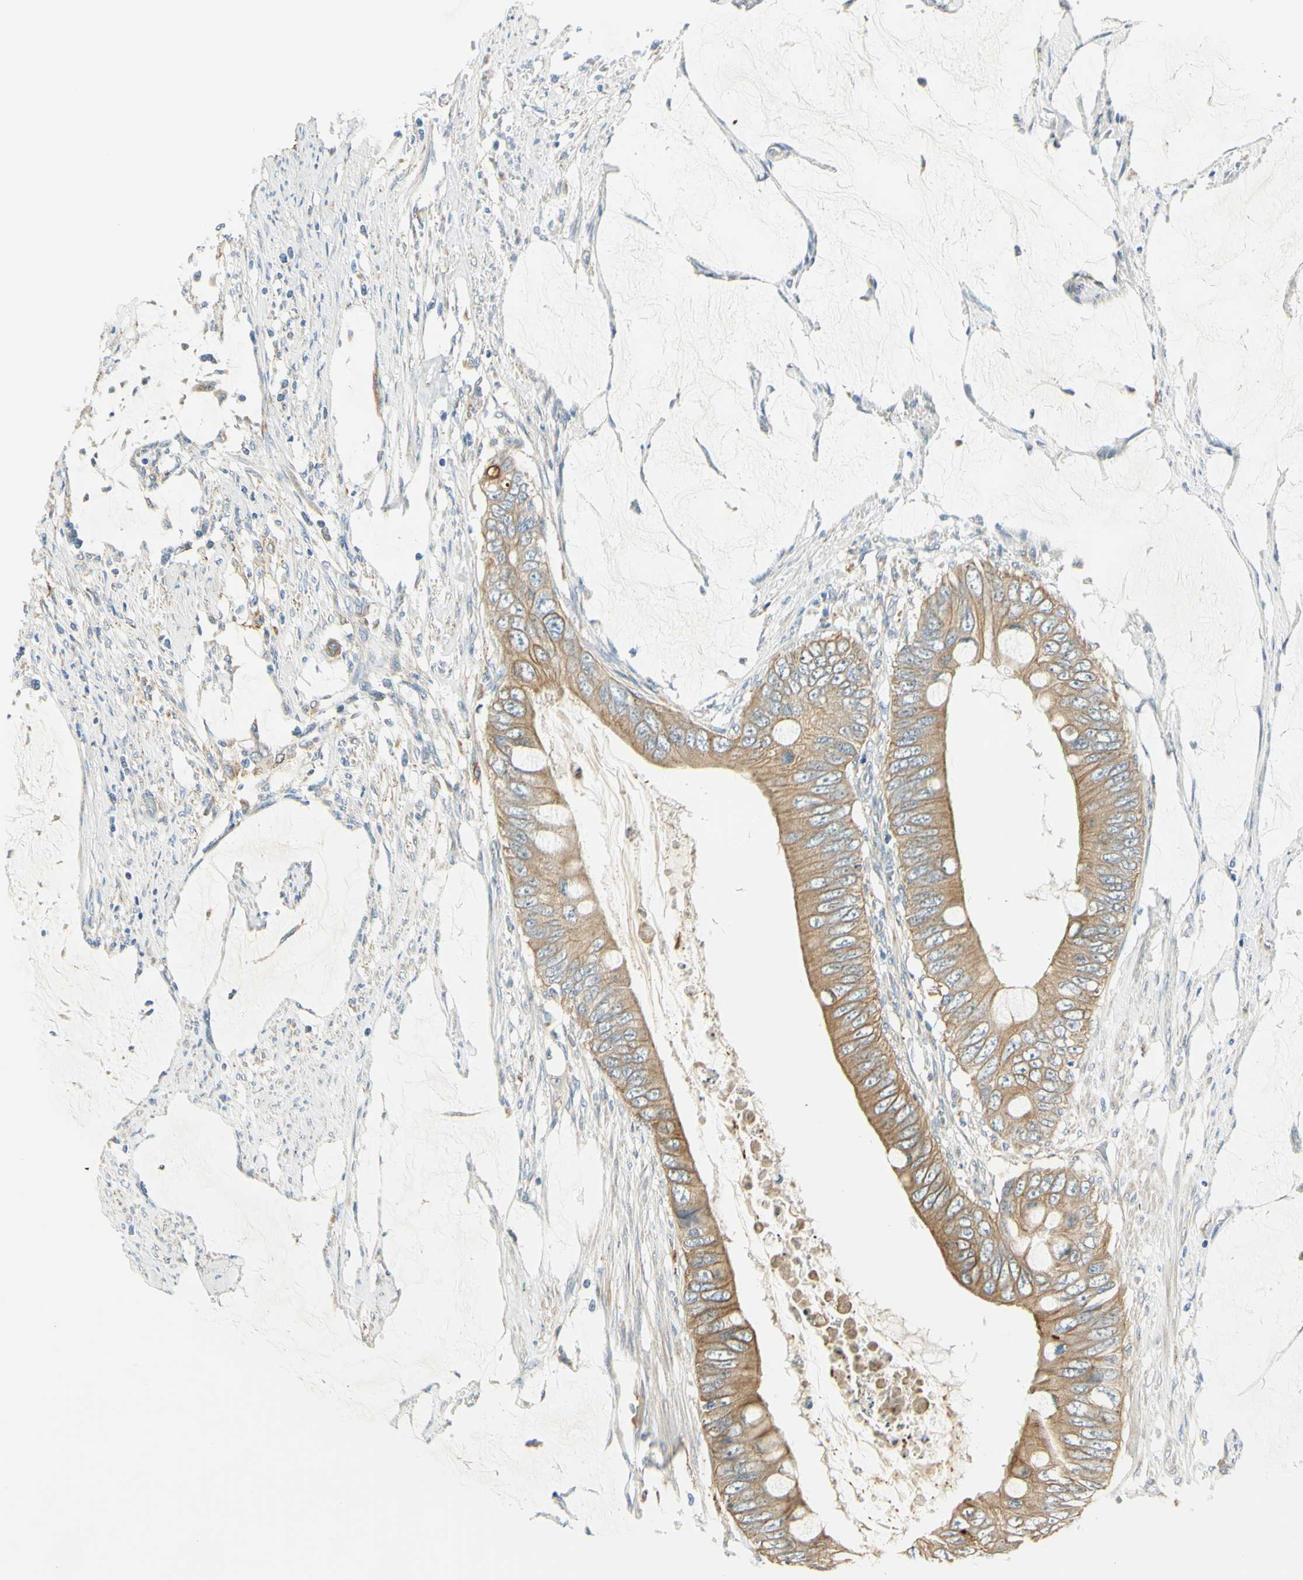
{"staining": {"intensity": "moderate", "quantity": ">75%", "location": "cytoplasmic/membranous"}, "tissue": "colorectal cancer", "cell_type": "Tumor cells", "image_type": "cancer", "snomed": [{"axis": "morphology", "description": "Adenocarcinoma, NOS"}, {"axis": "topography", "description": "Rectum"}], "caption": "A brown stain highlights moderate cytoplasmic/membranous positivity of a protein in colorectal adenocarcinoma tumor cells.", "gene": "LAMA3", "patient": {"sex": "female", "age": 77}}